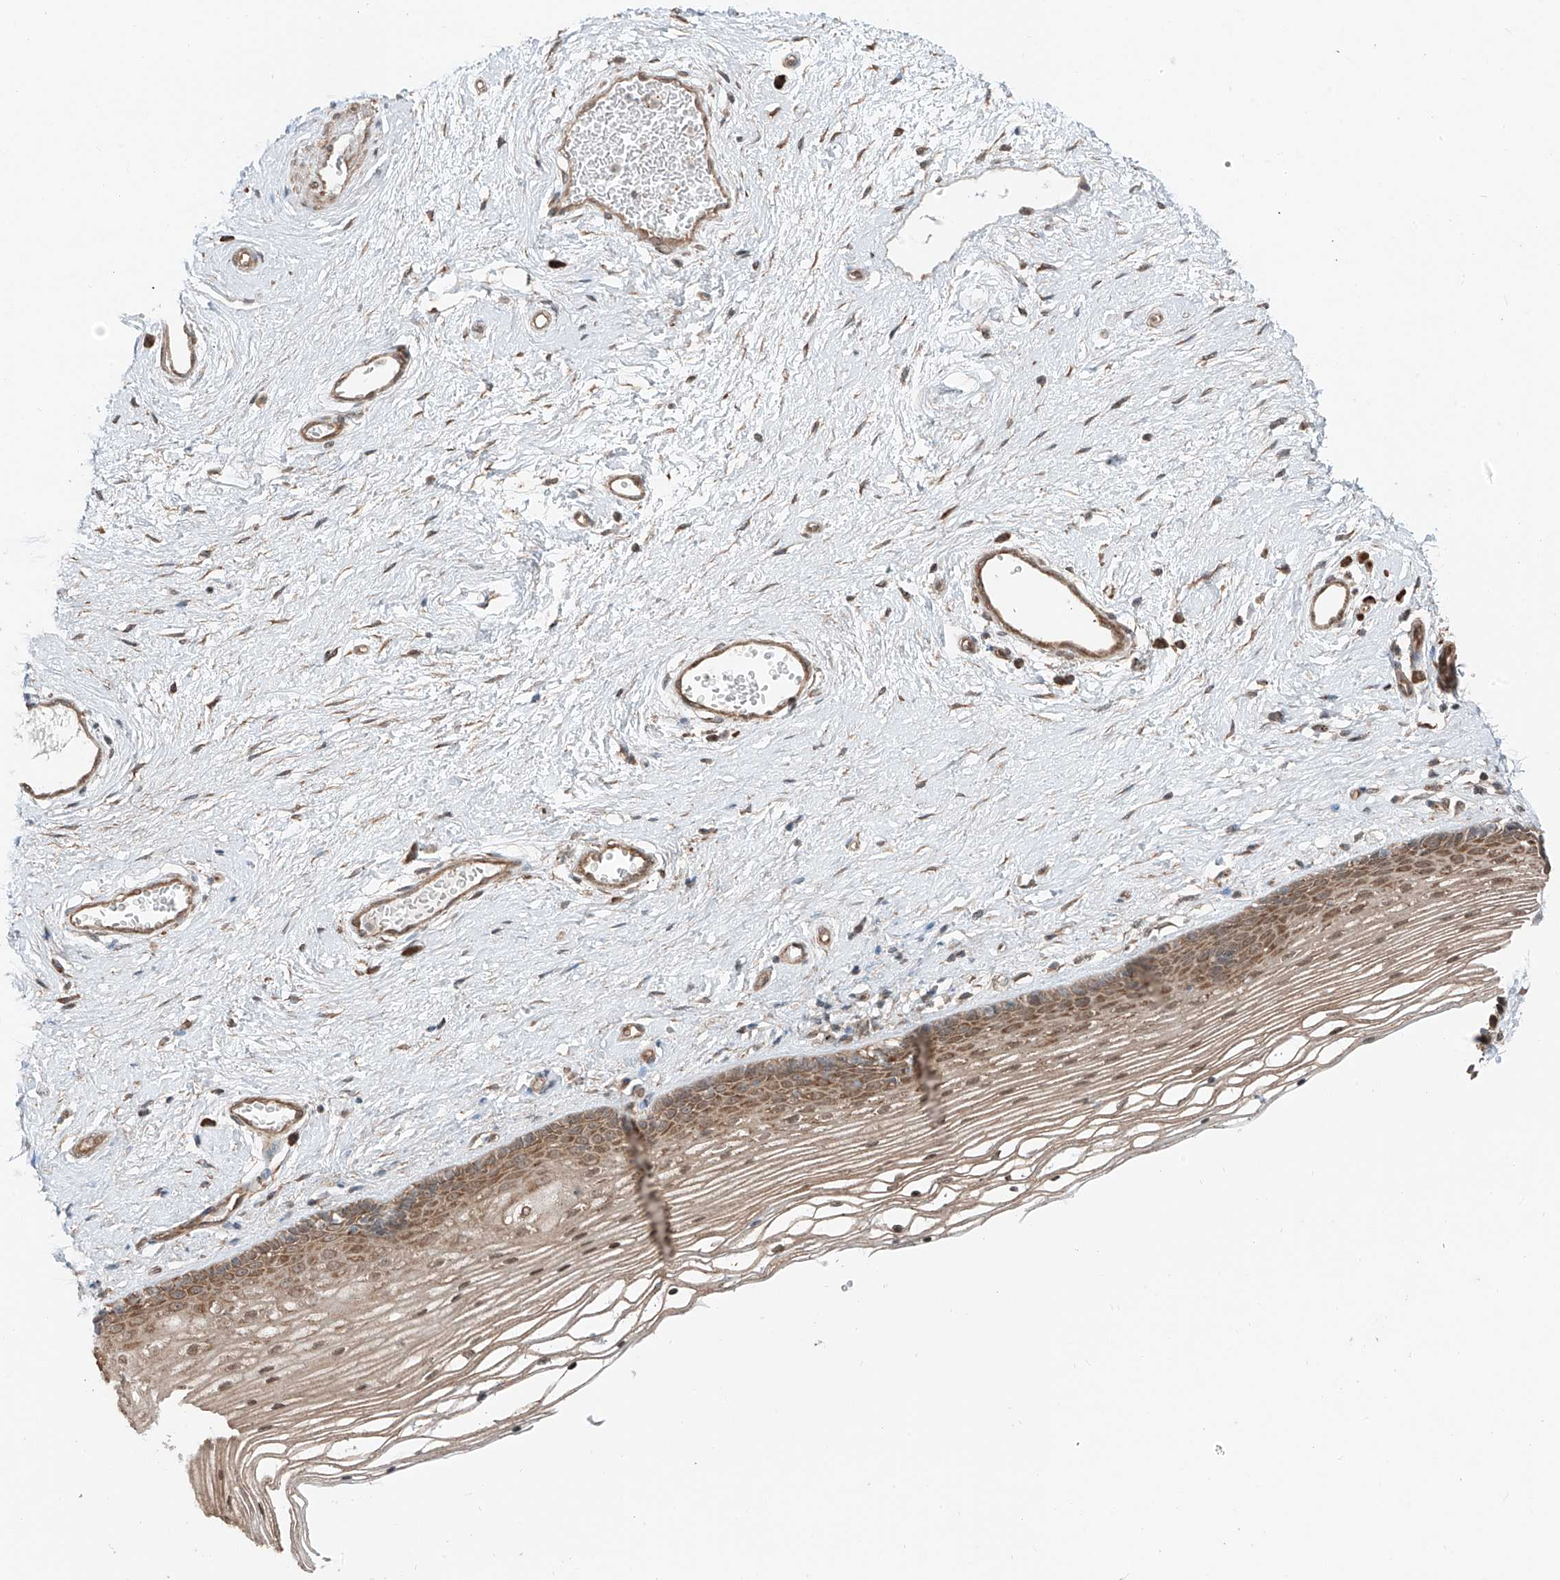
{"staining": {"intensity": "moderate", "quantity": ">75%", "location": "cytoplasmic/membranous,nuclear"}, "tissue": "vagina", "cell_type": "Squamous epithelial cells", "image_type": "normal", "snomed": [{"axis": "morphology", "description": "Normal tissue, NOS"}, {"axis": "topography", "description": "Vagina"}], "caption": "A high-resolution photomicrograph shows immunohistochemistry (IHC) staining of benign vagina, which exhibits moderate cytoplasmic/membranous,nuclear expression in about >75% of squamous epithelial cells.", "gene": "CEP162", "patient": {"sex": "female", "age": 46}}